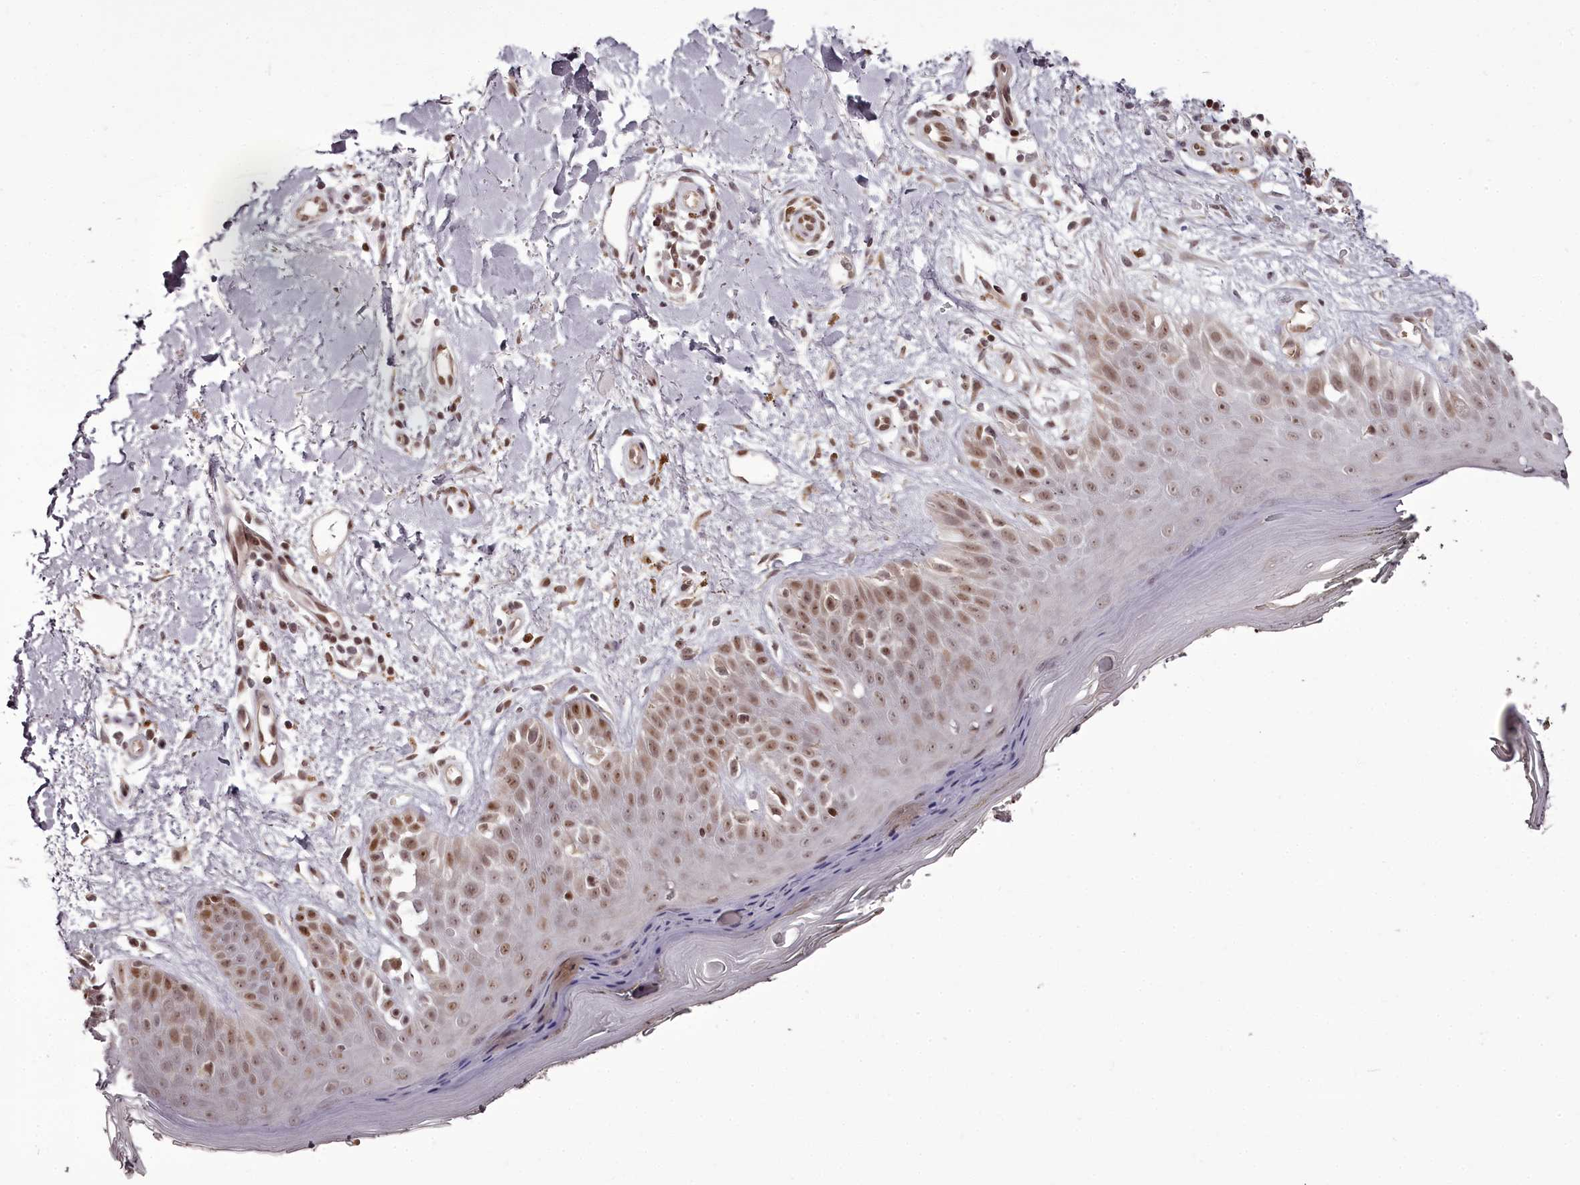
{"staining": {"intensity": "moderate", "quantity": ">75%", "location": "nuclear"}, "tissue": "skin", "cell_type": "Fibroblasts", "image_type": "normal", "snomed": [{"axis": "morphology", "description": "Normal tissue, NOS"}, {"axis": "topography", "description": "Skin"}], "caption": "DAB (3,3'-diaminobenzidine) immunohistochemical staining of unremarkable human skin exhibits moderate nuclear protein positivity in approximately >75% of fibroblasts. (DAB (3,3'-diaminobenzidine) IHC with brightfield microscopy, high magnification).", "gene": "THYN1", "patient": {"sex": "female", "age": 64}}